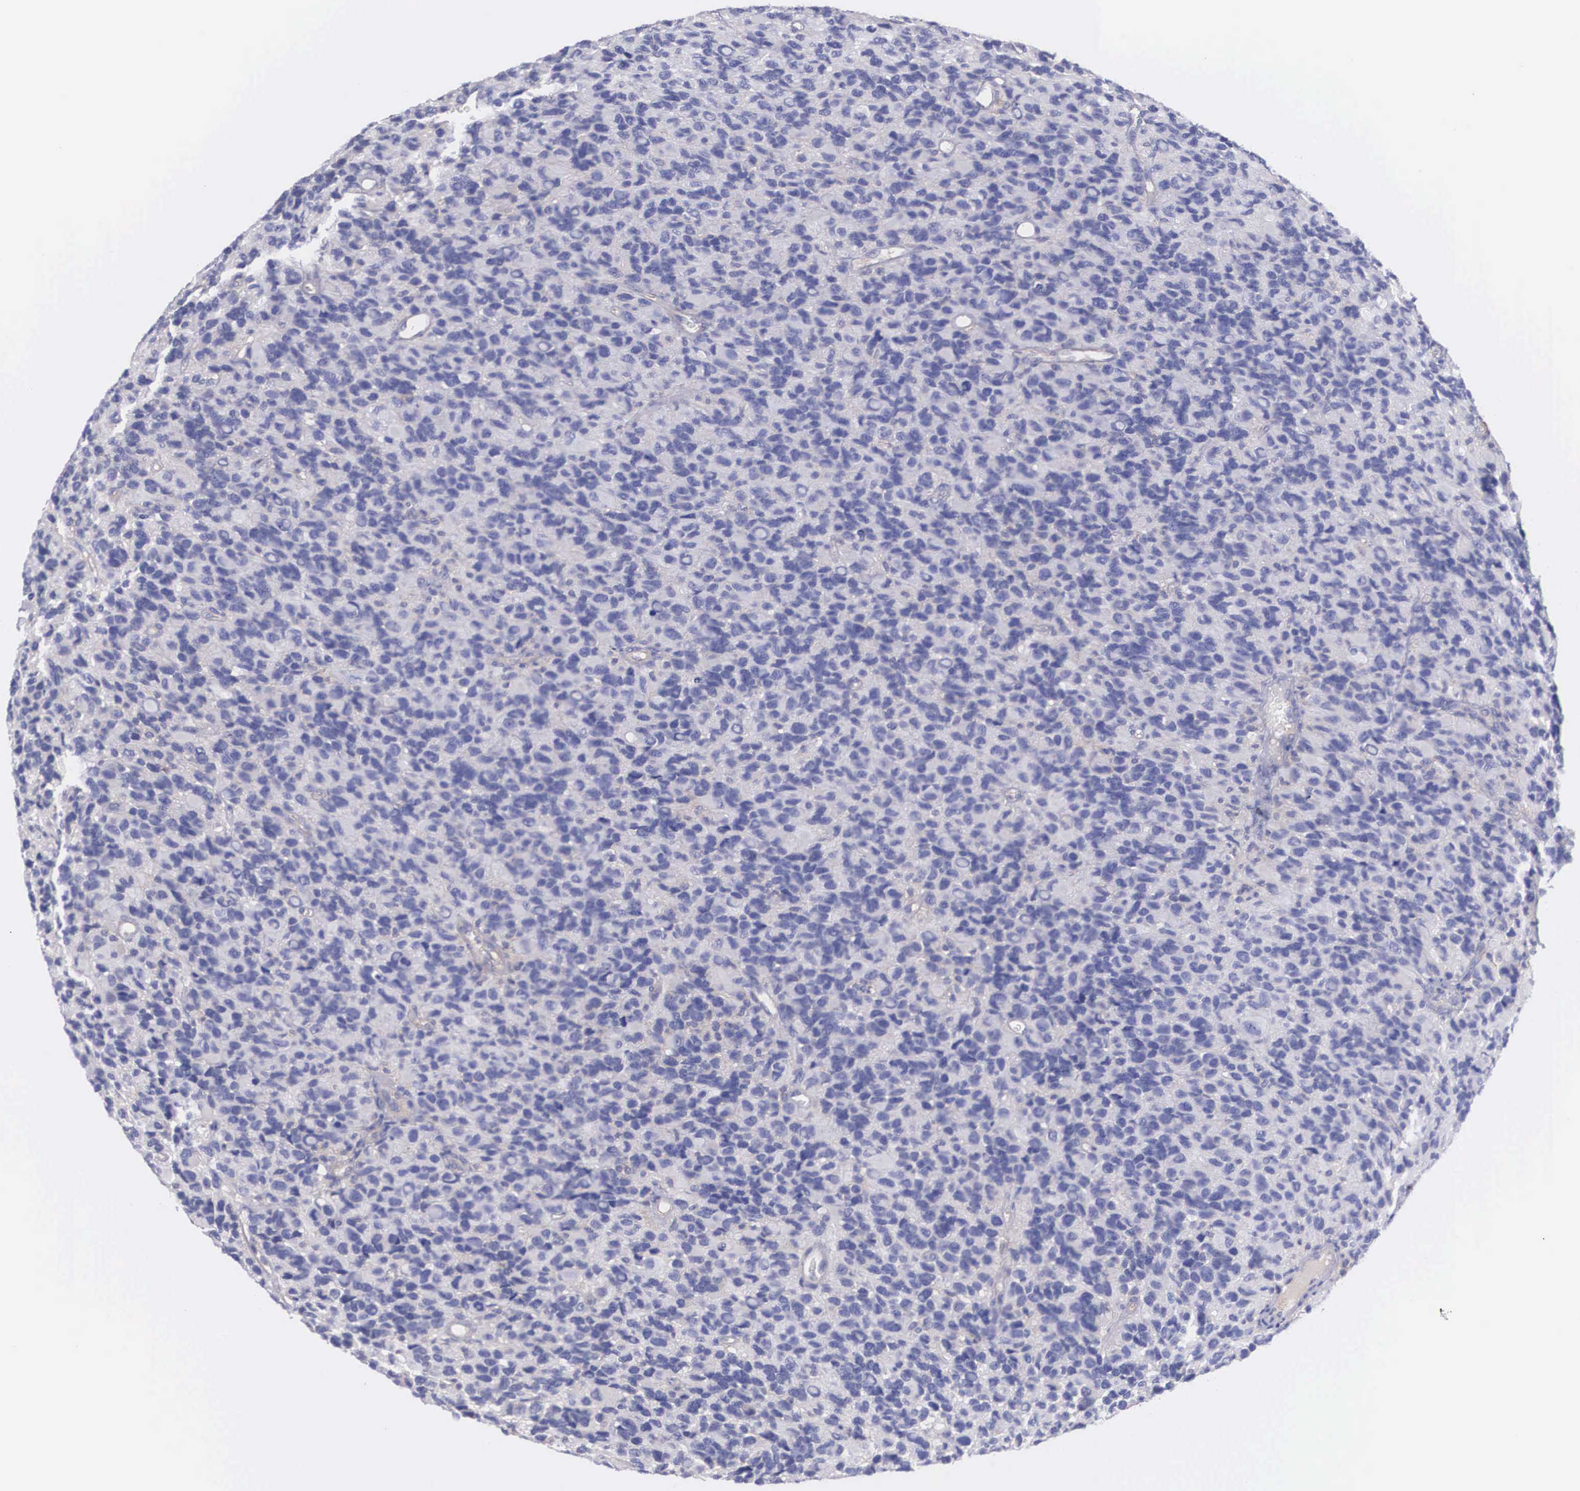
{"staining": {"intensity": "negative", "quantity": "none", "location": "none"}, "tissue": "glioma", "cell_type": "Tumor cells", "image_type": "cancer", "snomed": [{"axis": "morphology", "description": "Glioma, malignant, High grade"}, {"axis": "topography", "description": "Brain"}], "caption": "This is an immunohistochemistry image of human malignant high-grade glioma. There is no expression in tumor cells.", "gene": "NR4A2", "patient": {"sex": "male", "age": 77}}